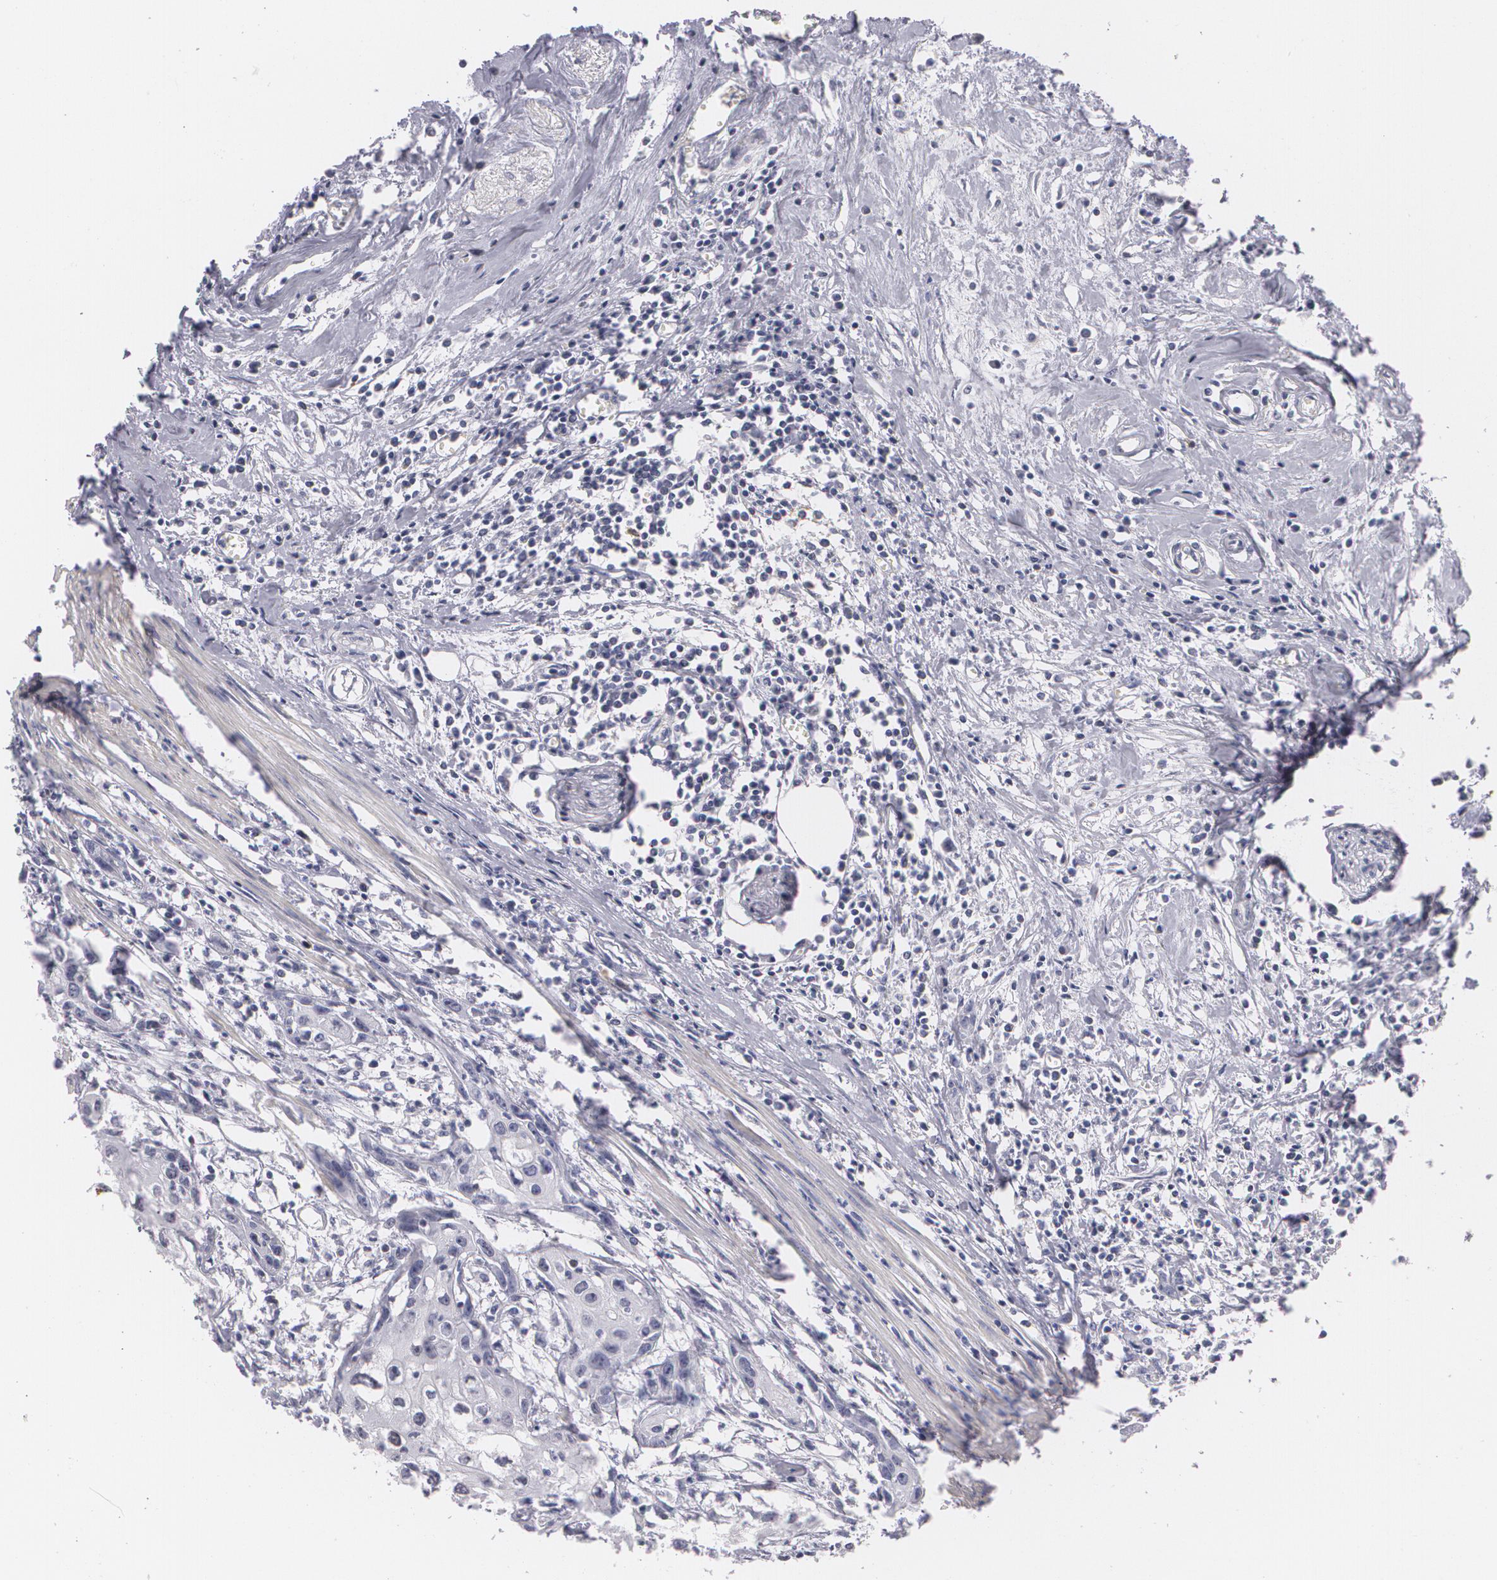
{"staining": {"intensity": "negative", "quantity": "none", "location": "none"}, "tissue": "urothelial cancer", "cell_type": "Tumor cells", "image_type": "cancer", "snomed": [{"axis": "morphology", "description": "Urothelial carcinoma, High grade"}, {"axis": "topography", "description": "Urinary bladder"}], "caption": "Immunohistochemistry photomicrograph of human urothelial cancer stained for a protein (brown), which exhibits no staining in tumor cells.", "gene": "ZBTB16", "patient": {"sex": "male", "age": 54}}